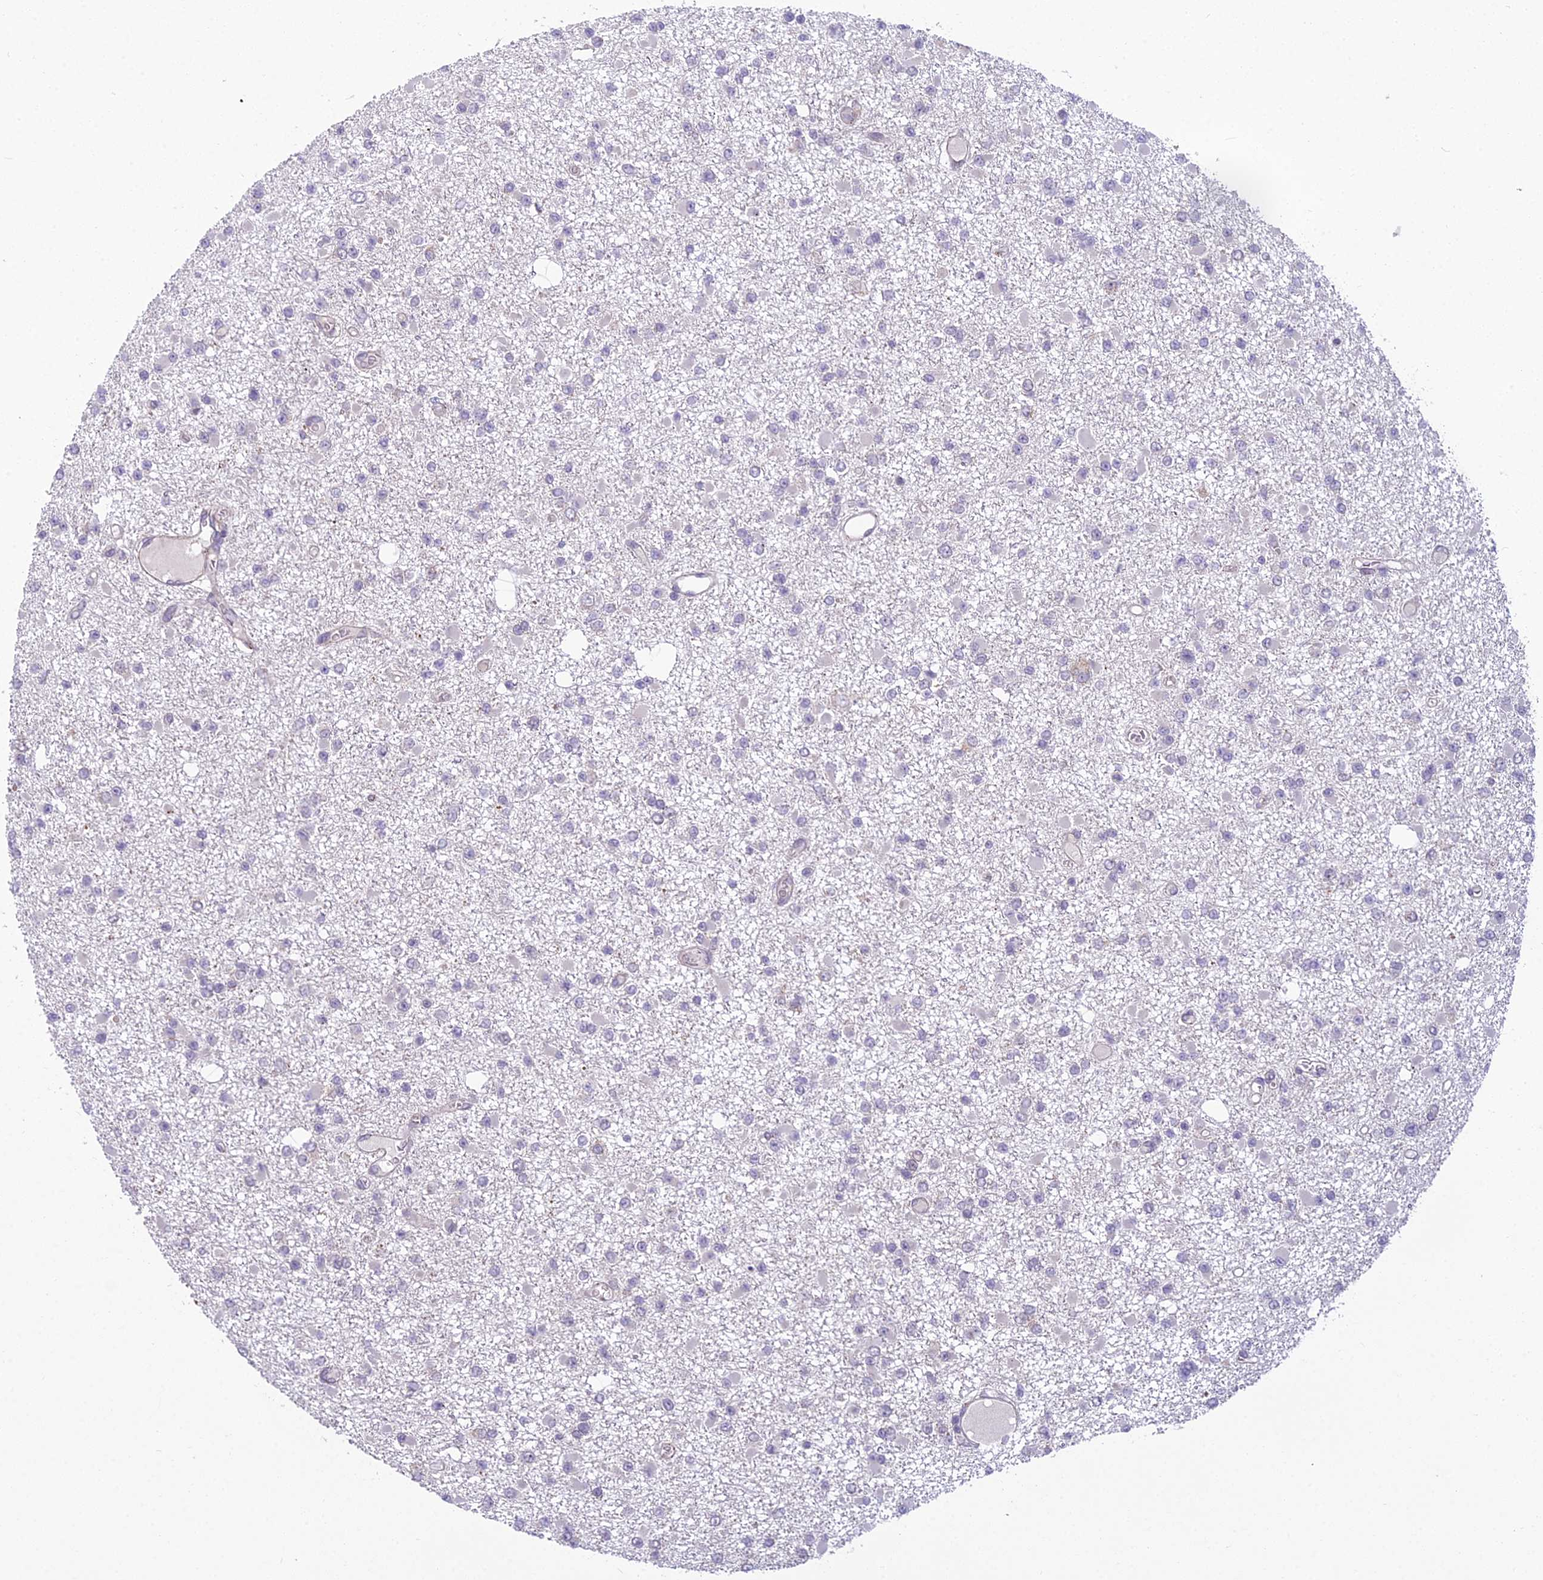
{"staining": {"intensity": "negative", "quantity": "none", "location": "none"}, "tissue": "glioma", "cell_type": "Tumor cells", "image_type": "cancer", "snomed": [{"axis": "morphology", "description": "Glioma, malignant, Low grade"}, {"axis": "topography", "description": "Brain"}], "caption": "Immunohistochemical staining of human glioma demonstrates no significant staining in tumor cells. Brightfield microscopy of IHC stained with DAB (brown) and hematoxylin (blue), captured at high magnification.", "gene": "AP1M1", "patient": {"sex": "female", "age": 22}}